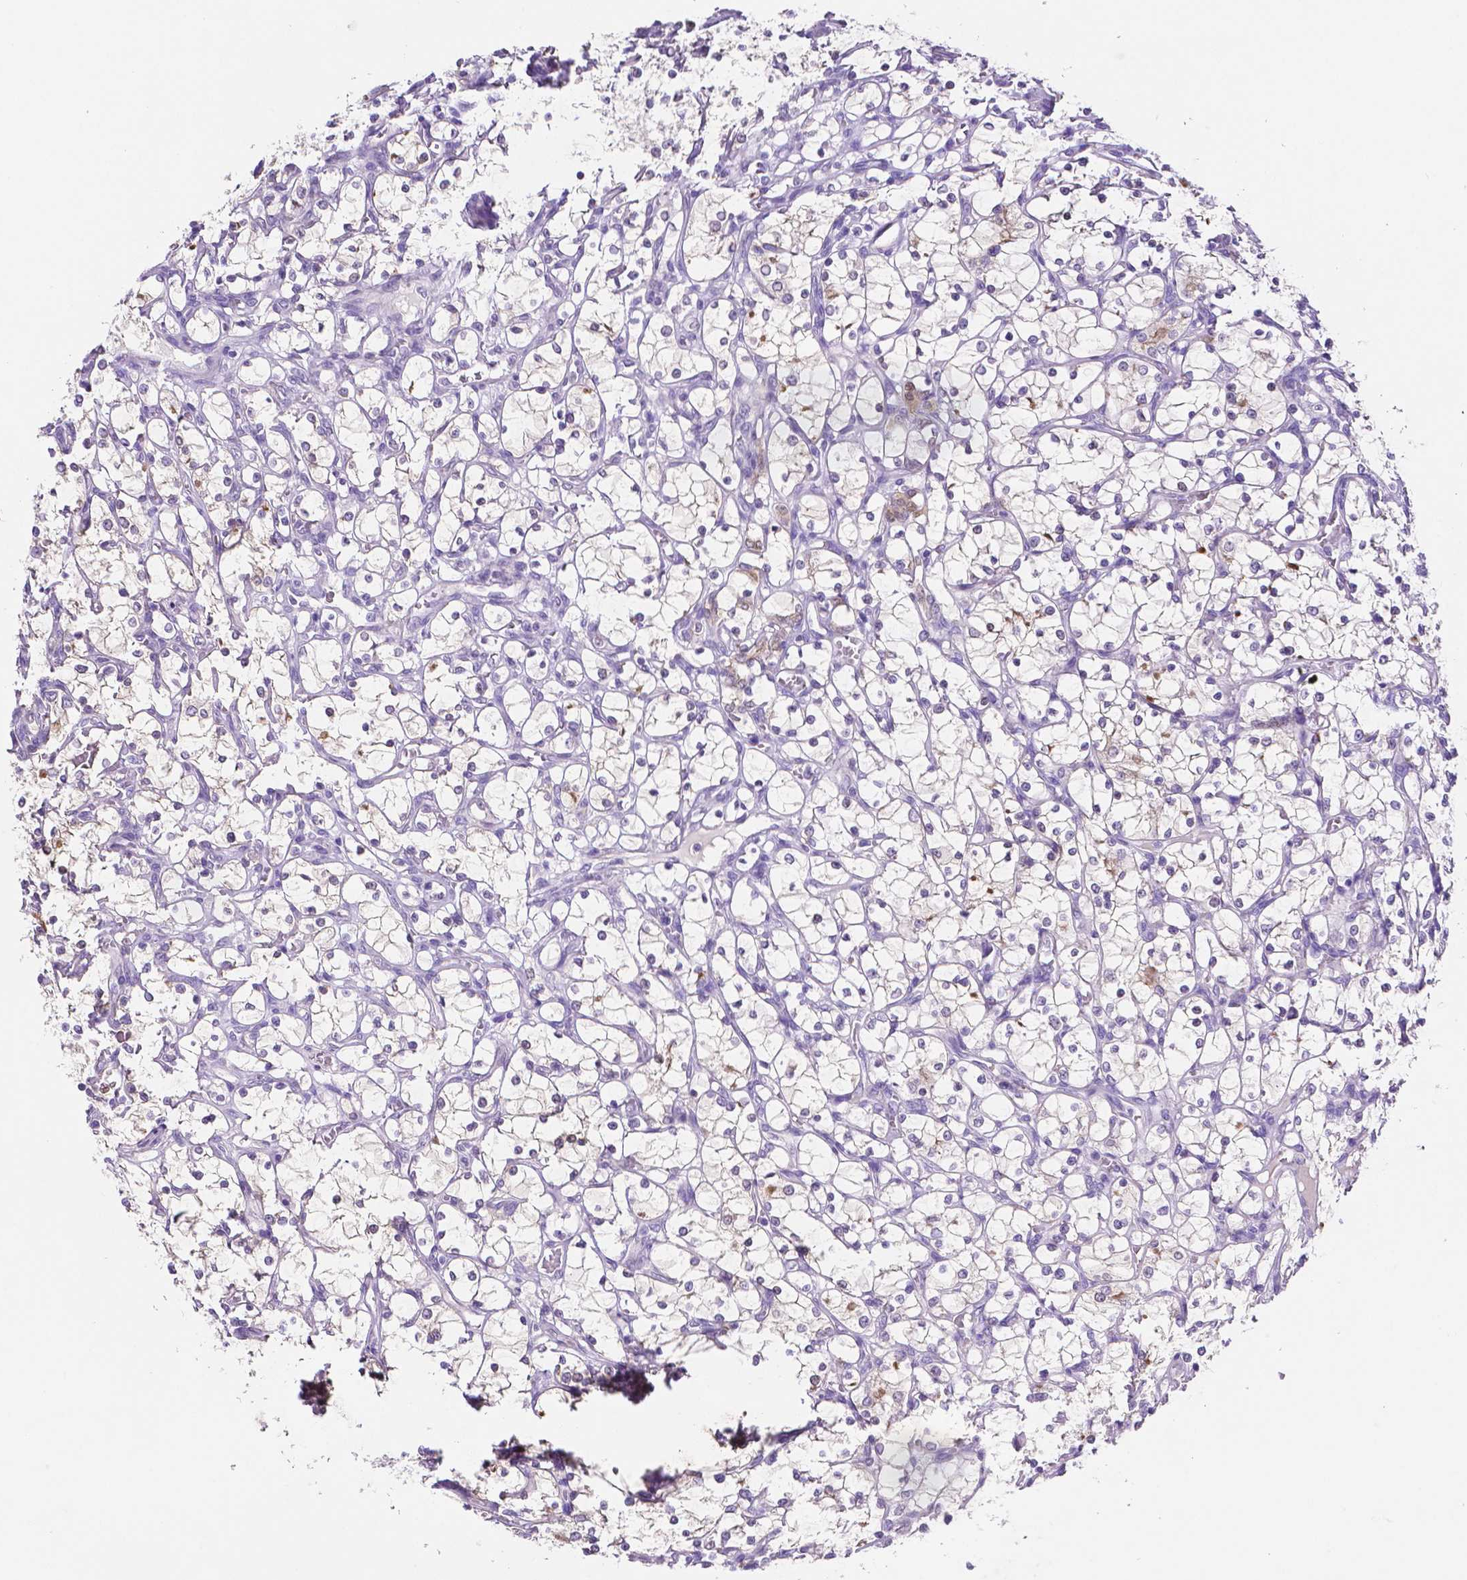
{"staining": {"intensity": "negative", "quantity": "none", "location": "none"}, "tissue": "renal cancer", "cell_type": "Tumor cells", "image_type": "cancer", "snomed": [{"axis": "morphology", "description": "Adenocarcinoma, NOS"}, {"axis": "topography", "description": "Kidney"}], "caption": "High magnification brightfield microscopy of renal cancer (adenocarcinoma) stained with DAB (brown) and counterstained with hematoxylin (blue): tumor cells show no significant staining.", "gene": "SLC22A2", "patient": {"sex": "female", "age": 69}}